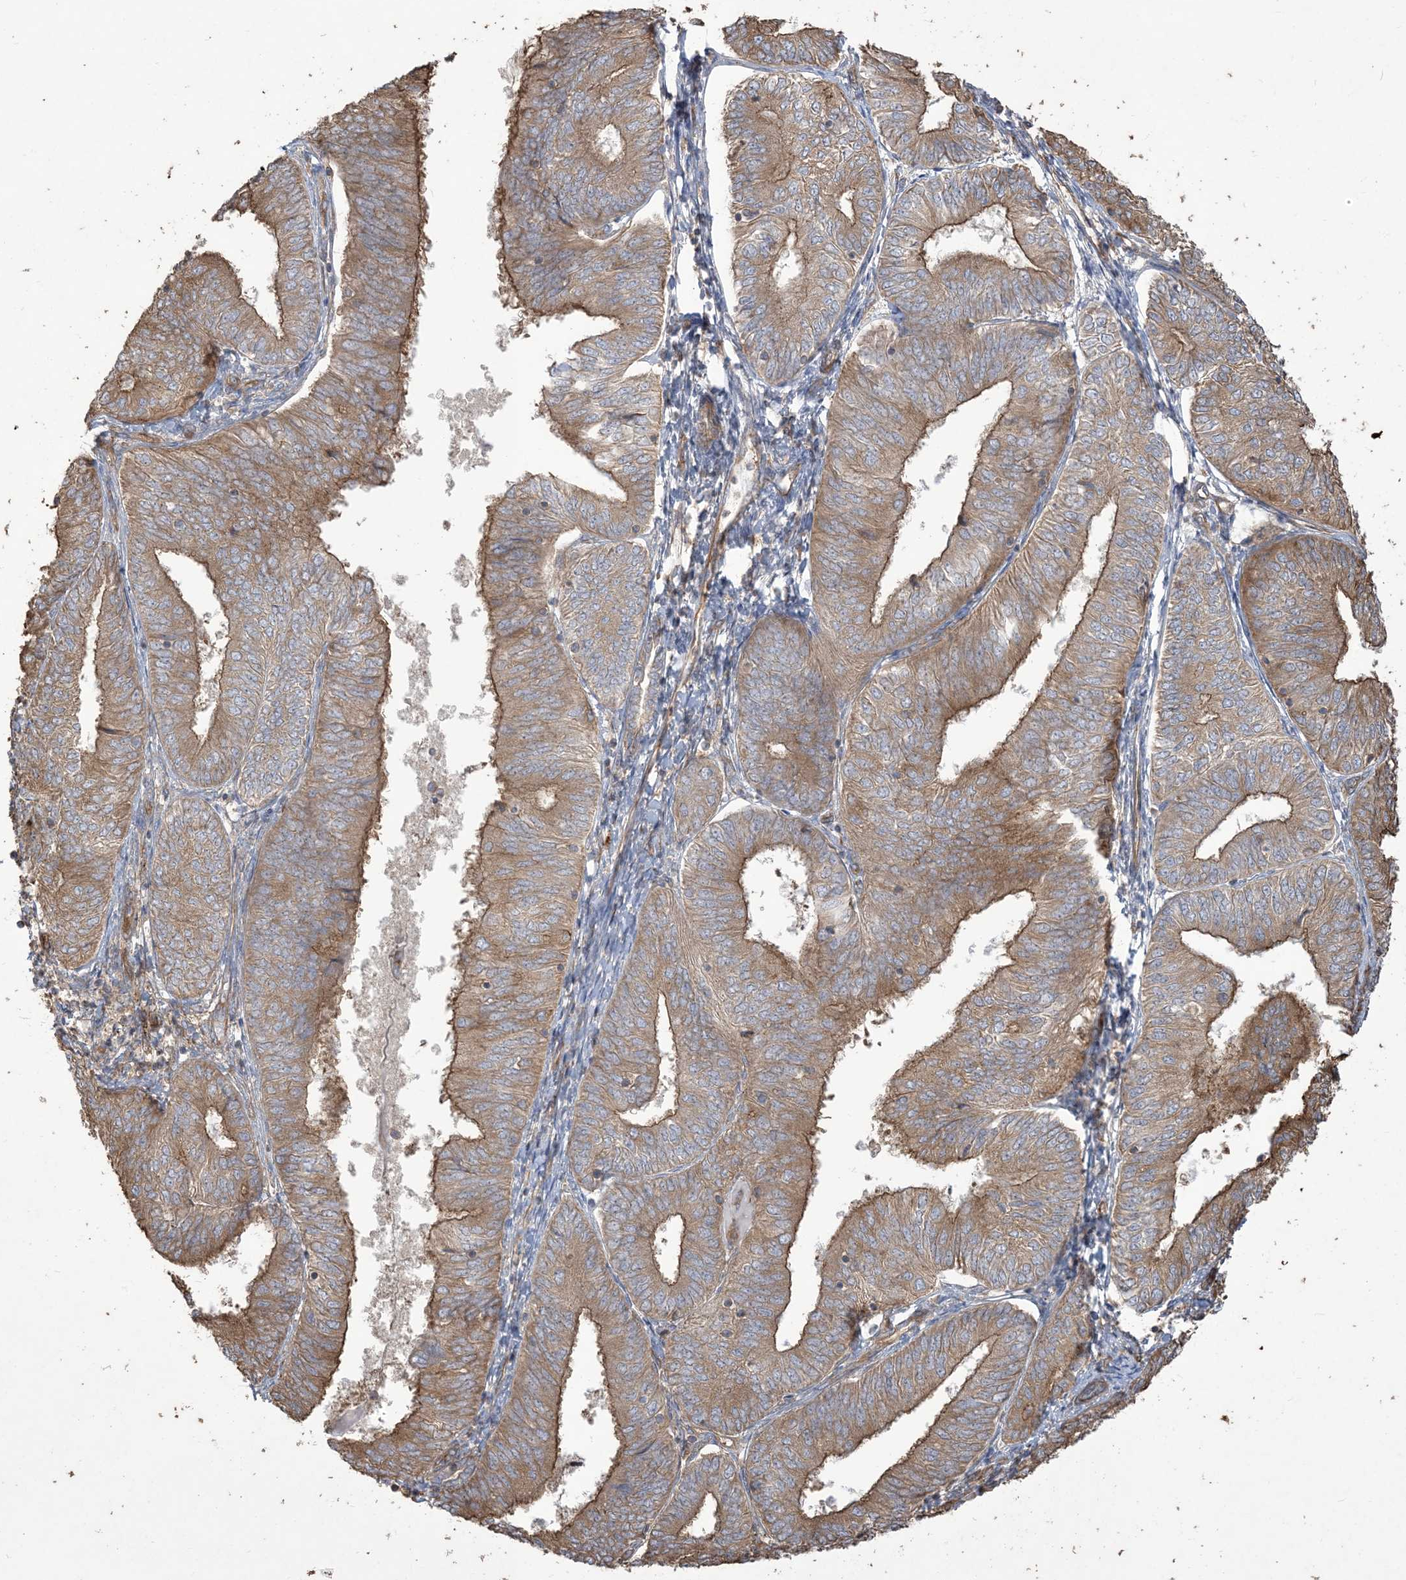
{"staining": {"intensity": "moderate", "quantity": ">75%", "location": "cytoplasmic/membranous"}, "tissue": "endometrial cancer", "cell_type": "Tumor cells", "image_type": "cancer", "snomed": [{"axis": "morphology", "description": "Adenocarcinoma, NOS"}, {"axis": "topography", "description": "Endometrium"}], "caption": "Adenocarcinoma (endometrial) stained for a protein (brown) shows moderate cytoplasmic/membranous positive staining in approximately >75% of tumor cells.", "gene": "KLHL18", "patient": {"sex": "female", "age": 58}}